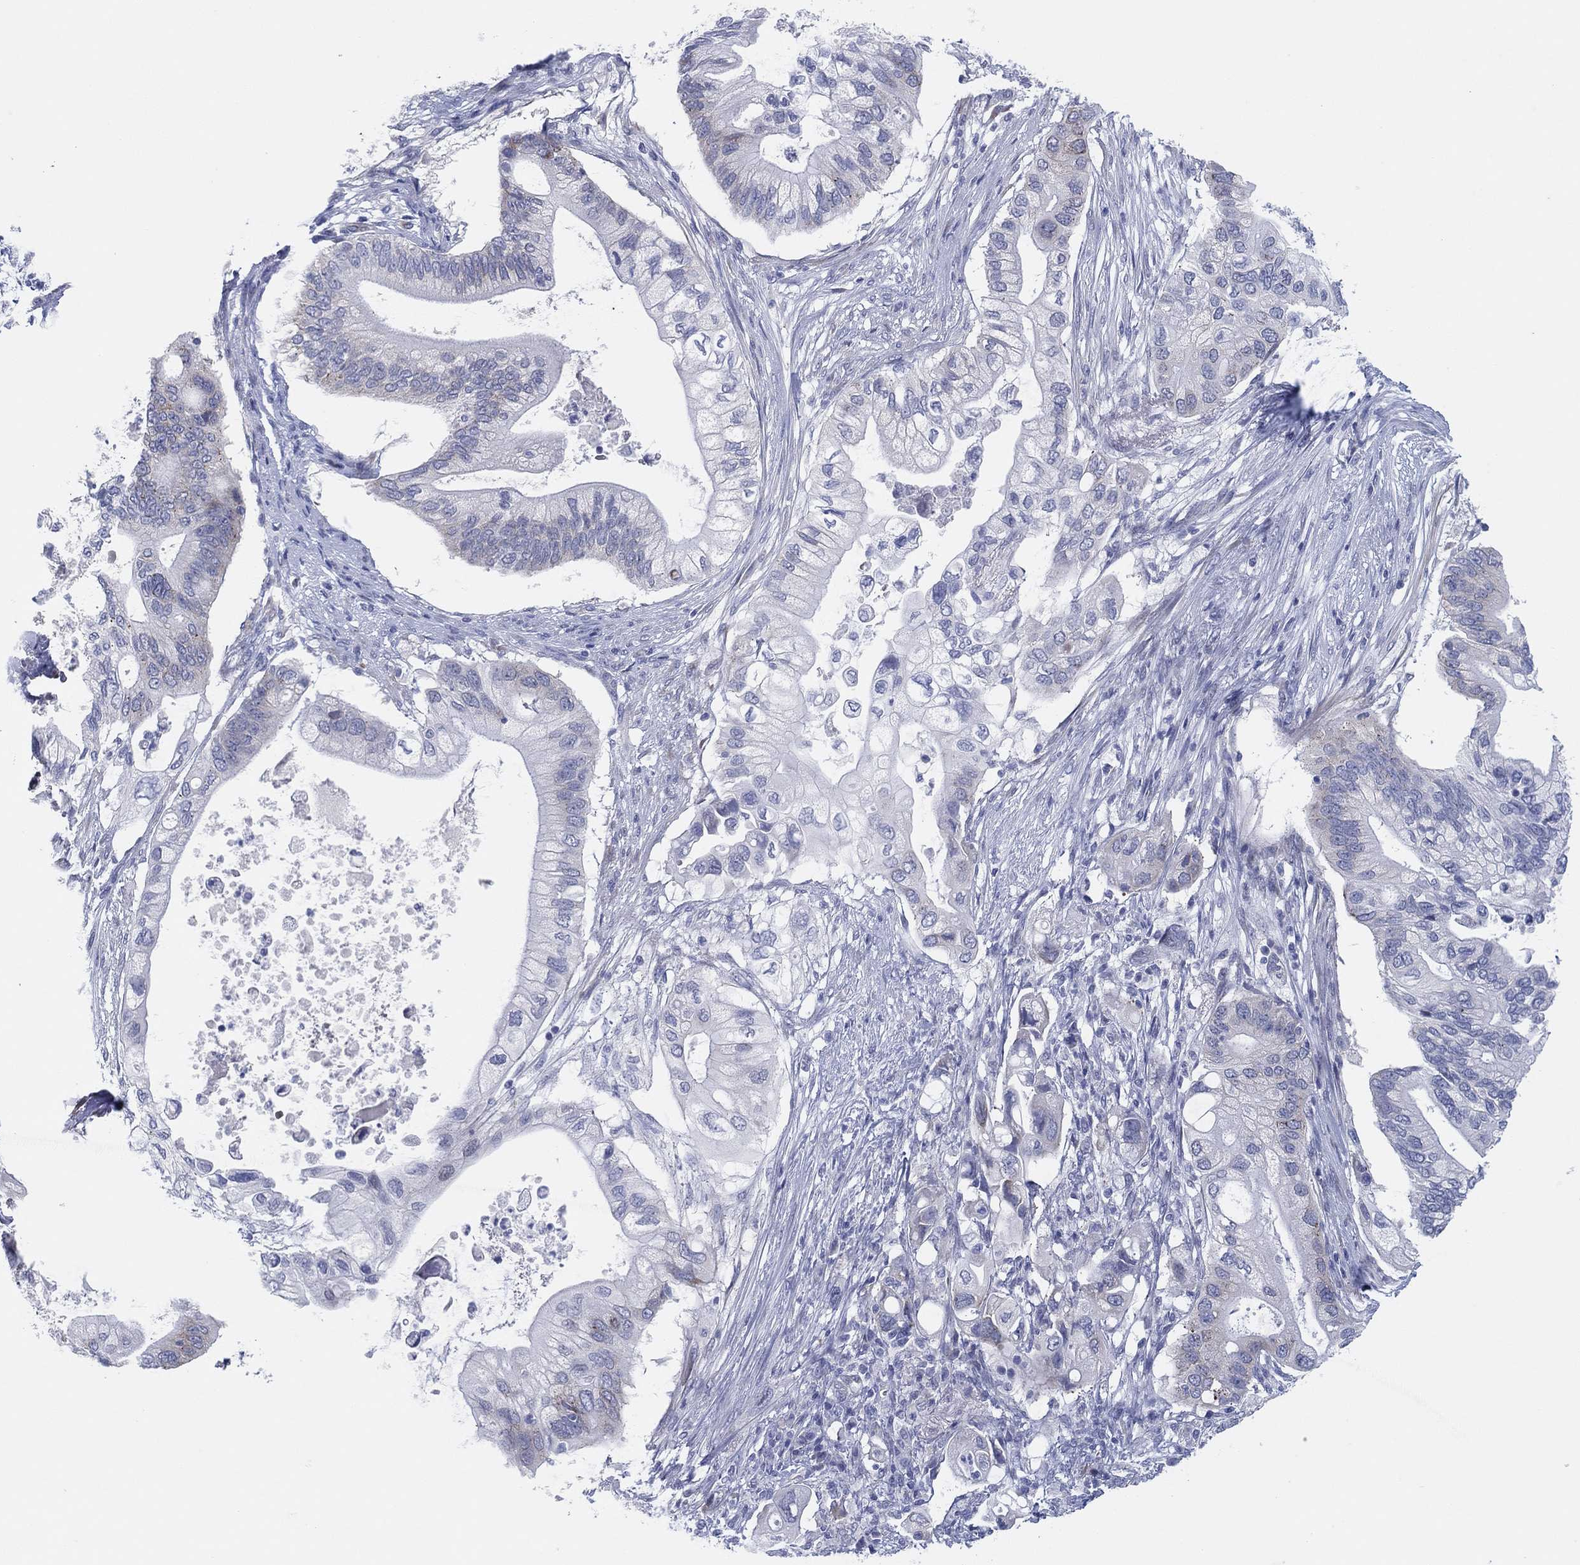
{"staining": {"intensity": "negative", "quantity": "none", "location": "none"}, "tissue": "pancreatic cancer", "cell_type": "Tumor cells", "image_type": "cancer", "snomed": [{"axis": "morphology", "description": "Adenocarcinoma, NOS"}, {"axis": "topography", "description": "Pancreas"}], "caption": "The micrograph reveals no significant expression in tumor cells of pancreatic adenocarcinoma.", "gene": "HEATR4", "patient": {"sex": "female", "age": 72}}